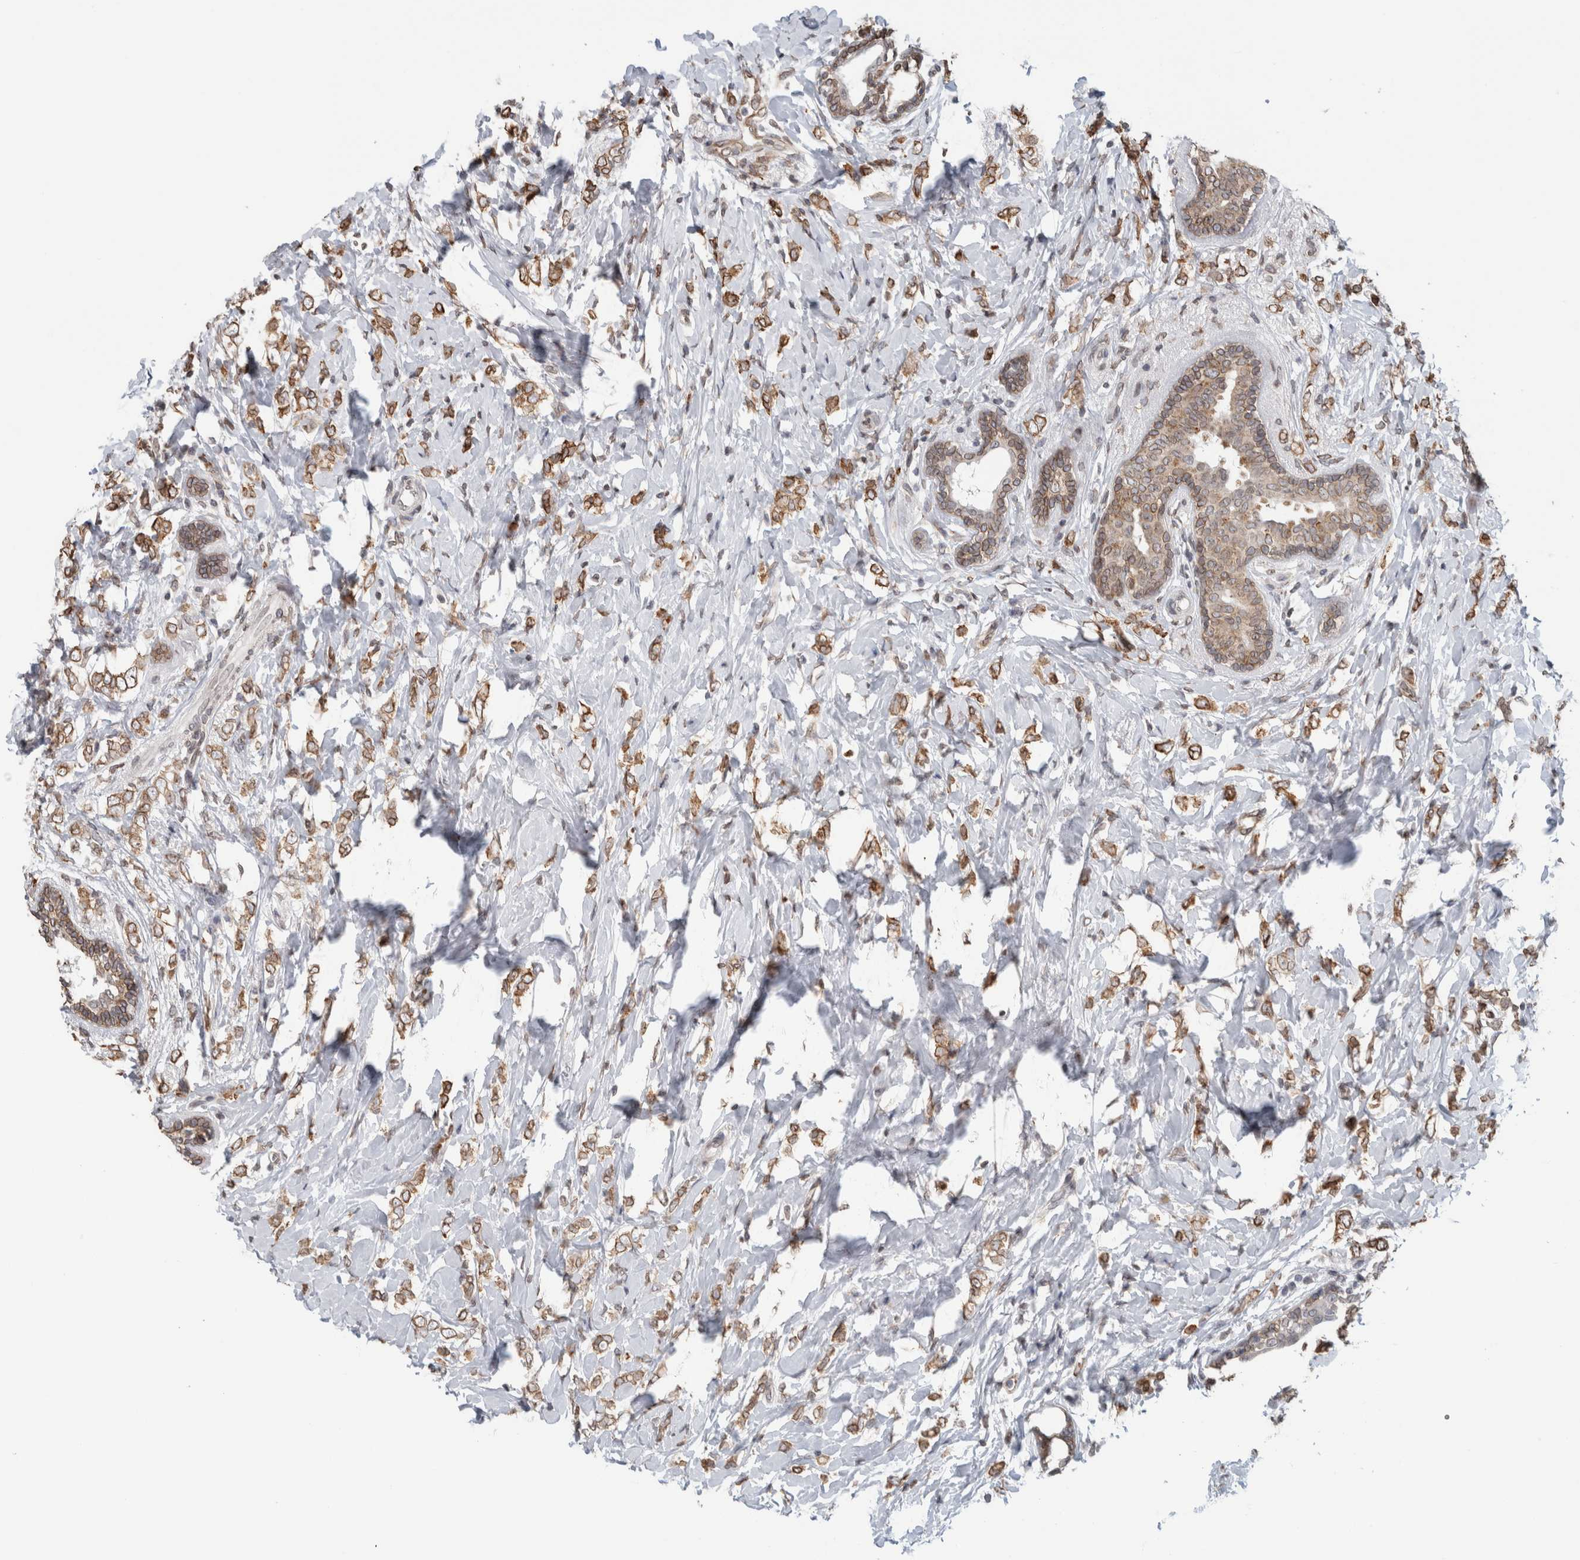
{"staining": {"intensity": "moderate", "quantity": ">75%", "location": "cytoplasmic/membranous,nuclear"}, "tissue": "breast cancer", "cell_type": "Tumor cells", "image_type": "cancer", "snomed": [{"axis": "morphology", "description": "Normal tissue, NOS"}, {"axis": "morphology", "description": "Lobular carcinoma"}, {"axis": "topography", "description": "Breast"}], "caption": "A medium amount of moderate cytoplasmic/membranous and nuclear expression is present in approximately >75% of tumor cells in breast cancer (lobular carcinoma) tissue. Nuclei are stained in blue.", "gene": "RBMX2", "patient": {"sex": "female", "age": 47}}